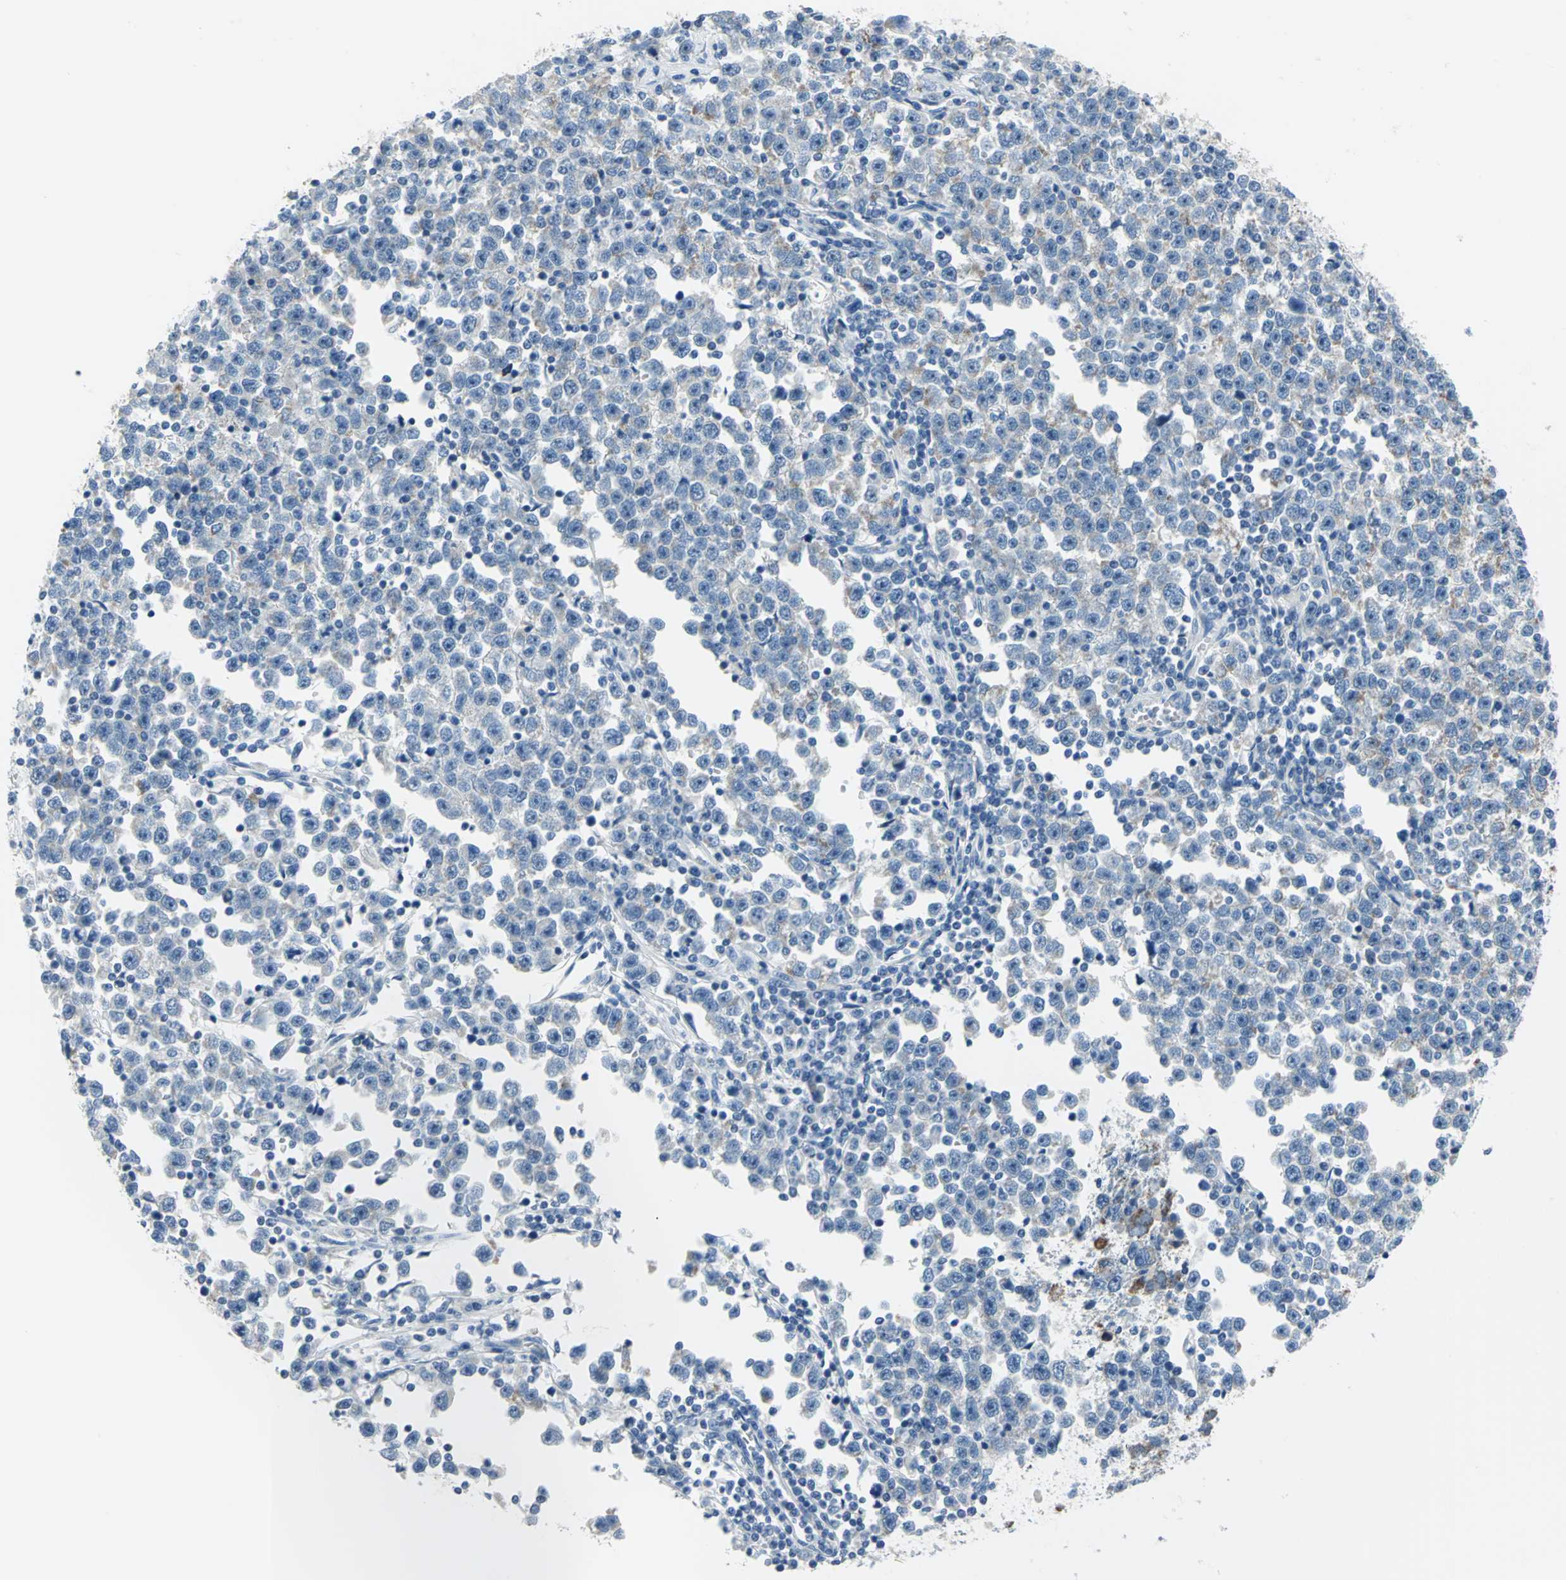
{"staining": {"intensity": "moderate", "quantity": "<25%", "location": "cytoplasmic/membranous"}, "tissue": "testis cancer", "cell_type": "Tumor cells", "image_type": "cancer", "snomed": [{"axis": "morphology", "description": "Seminoma, NOS"}, {"axis": "topography", "description": "Testis"}], "caption": "The immunohistochemical stain highlights moderate cytoplasmic/membranous expression in tumor cells of seminoma (testis) tissue.", "gene": "MUC4", "patient": {"sex": "male", "age": 43}}